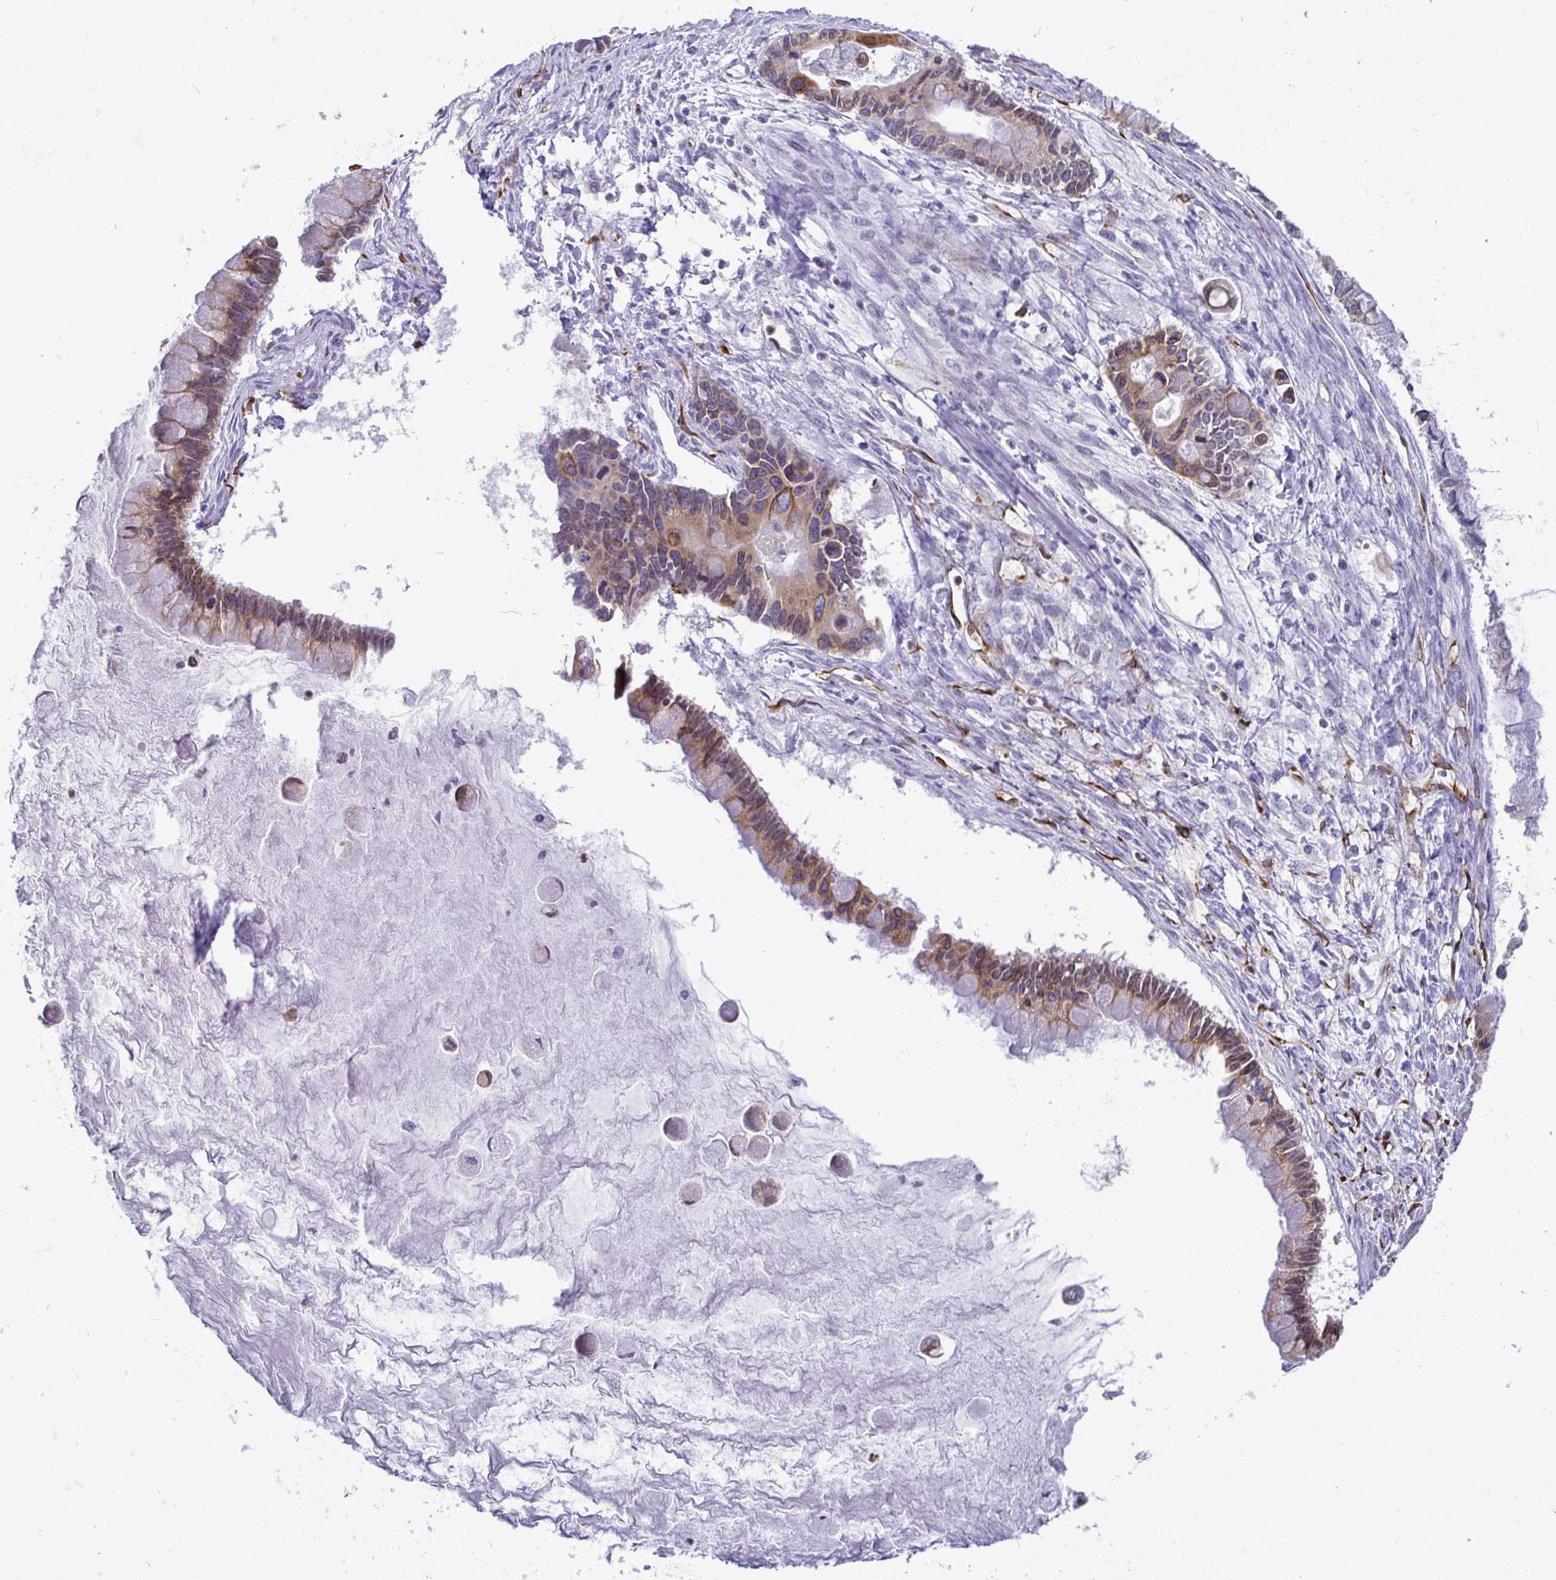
{"staining": {"intensity": "weak", "quantity": ">75%", "location": "cytoplasmic/membranous"}, "tissue": "ovarian cancer", "cell_type": "Tumor cells", "image_type": "cancer", "snomed": [{"axis": "morphology", "description": "Cystadenocarcinoma, mucinous, NOS"}, {"axis": "topography", "description": "Ovary"}], "caption": "Immunohistochemistry (IHC) of ovarian mucinous cystadenocarcinoma displays low levels of weak cytoplasmic/membranous positivity in approximately >75% of tumor cells.", "gene": "TP53I11", "patient": {"sex": "female", "age": 63}}